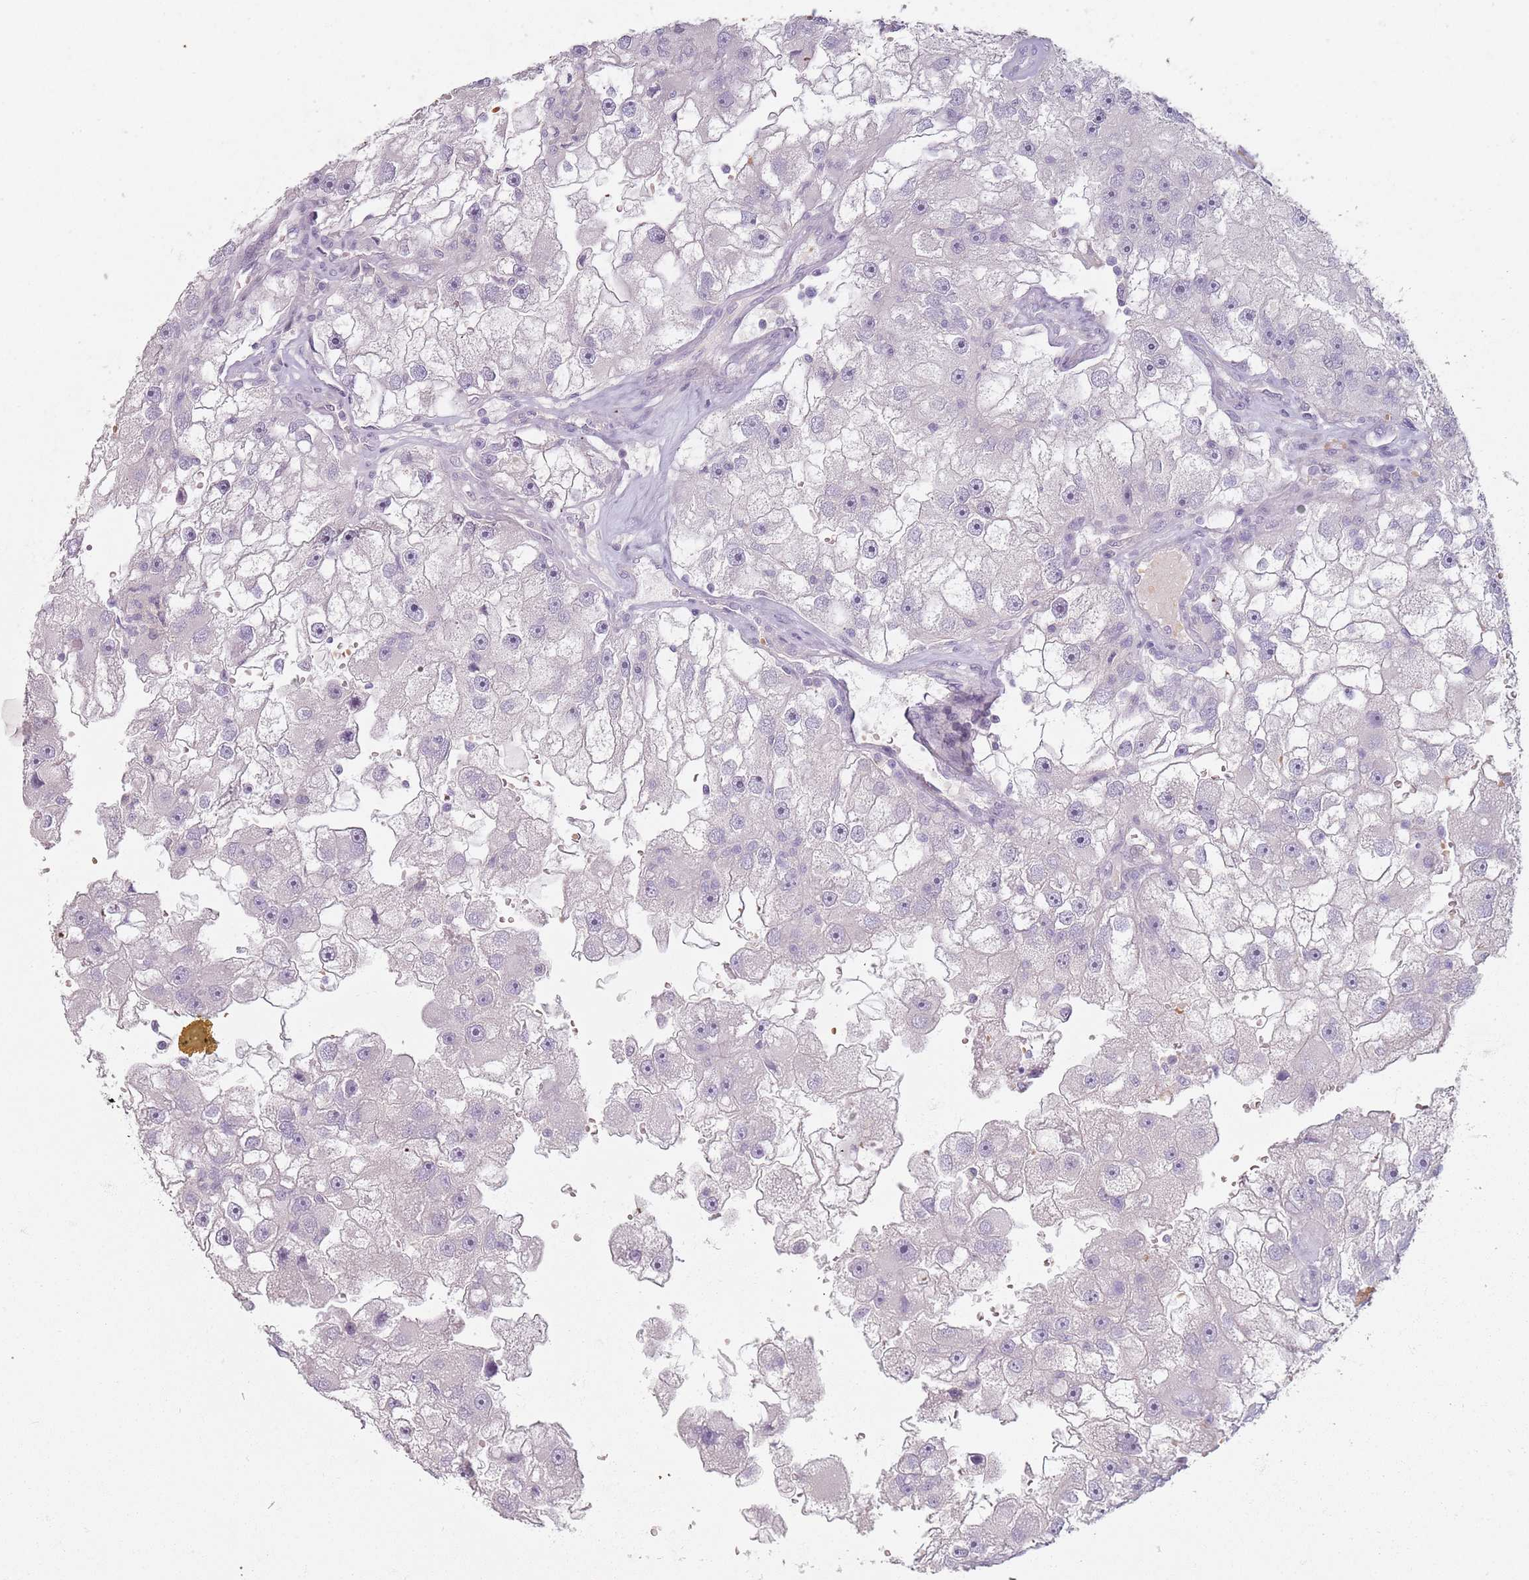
{"staining": {"intensity": "negative", "quantity": "none", "location": "none"}, "tissue": "renal cancer", "cell_type": "Tumor cells", "image_type": "cancer", "snomed": [{"axis": "morphology", "description": "Adenocarcinoma, NOS"}, {"axis": "topography", "description": "Kidney"}], "caption": "Immunohistochemical staining of renal adenocarcinoma demonstrates no significant positivity in tumor cells. (Brightfield microscopy of DAB immunohistochemistry (IHC) at high magnification).", "gene": "CD40LG", "patient": {"sex": "male", "age": 63}}